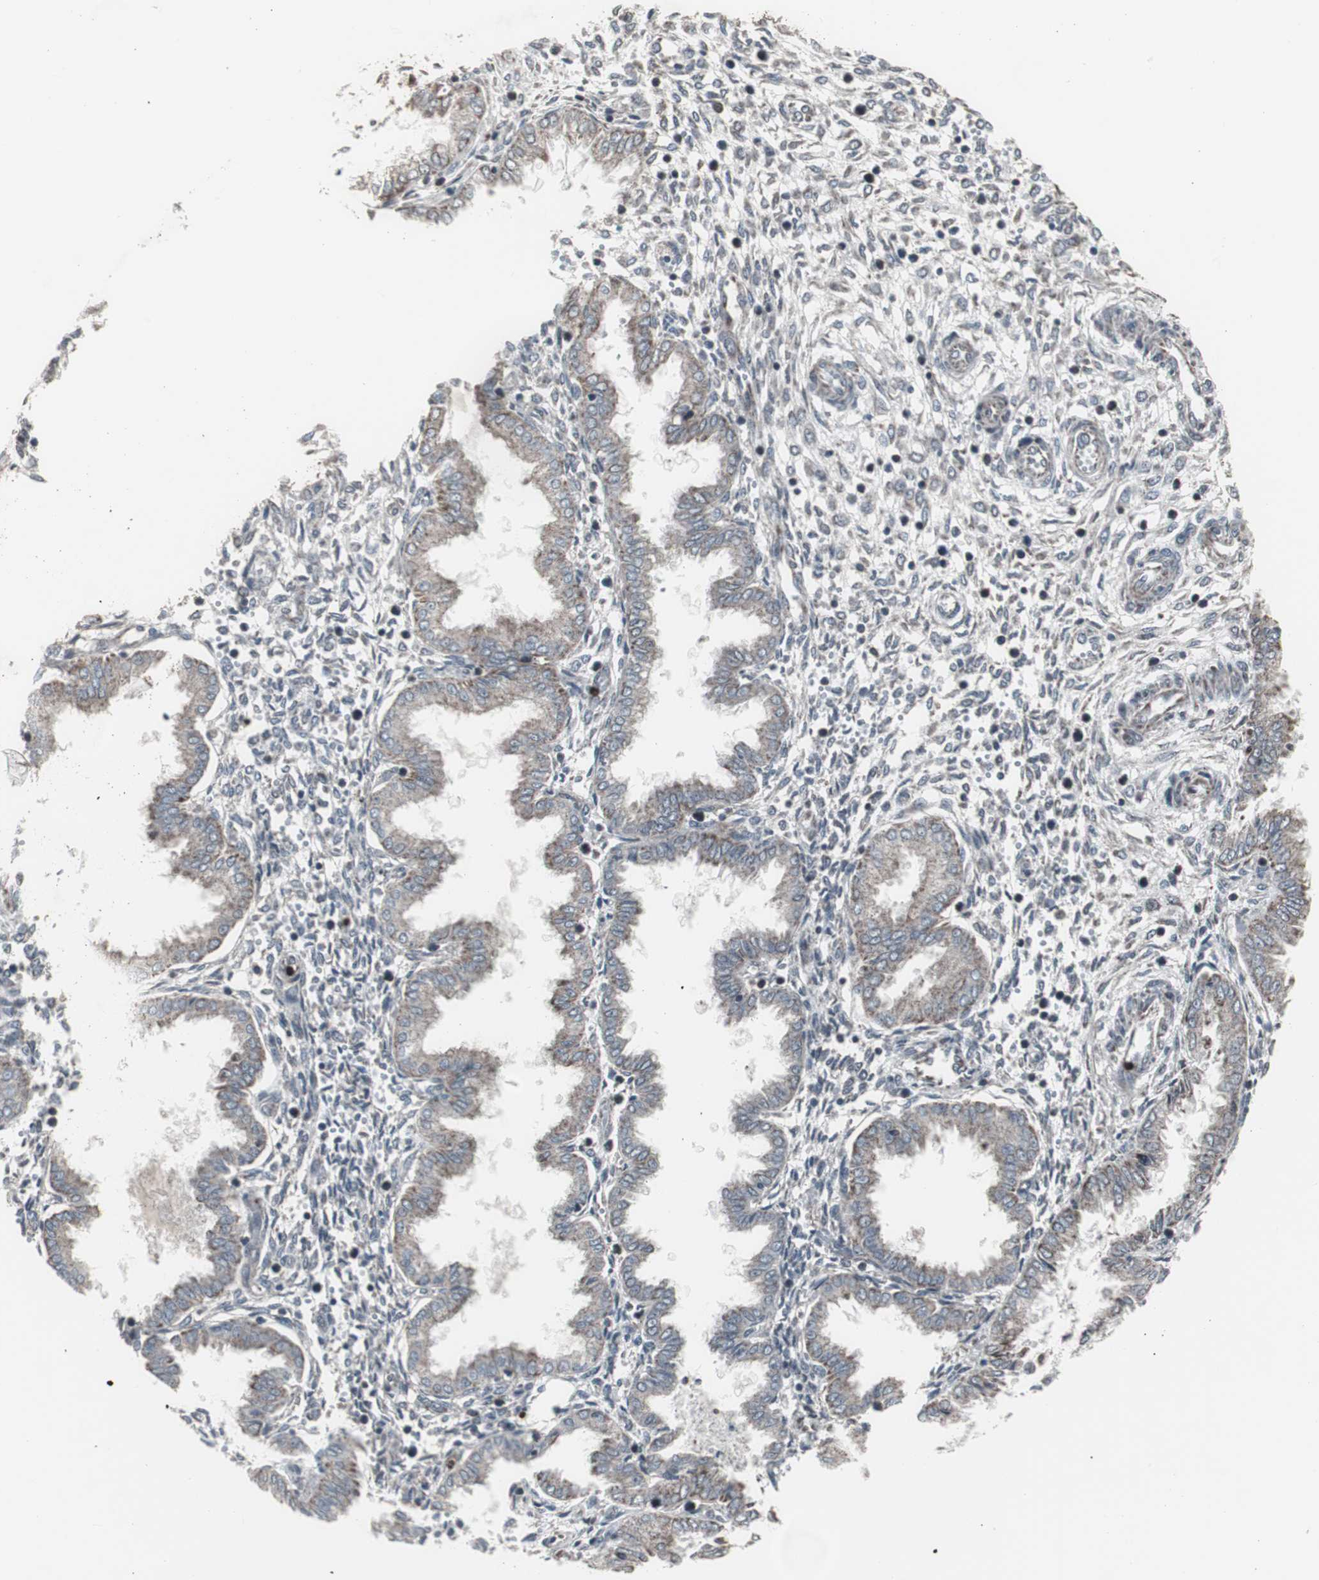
{"staining": {"intensity": "weak", "quantity": ">75%", "location": "nuclear"}, "tissue": "endometrium", "cell_type": "Cells in endometrial stroma", "image_type": "normal", "snomed": [{"axis": "morphology", "description": "Normal tissue, NOS"}, {"axis": "topography", "description": "Endometrium"}], "caption": "Benign endometrium reveals weak nuclear expression in about >75% of cells in endometrial stroma.", "gene": "RXRA", "patient": {"sex": "female", "age": 33}}